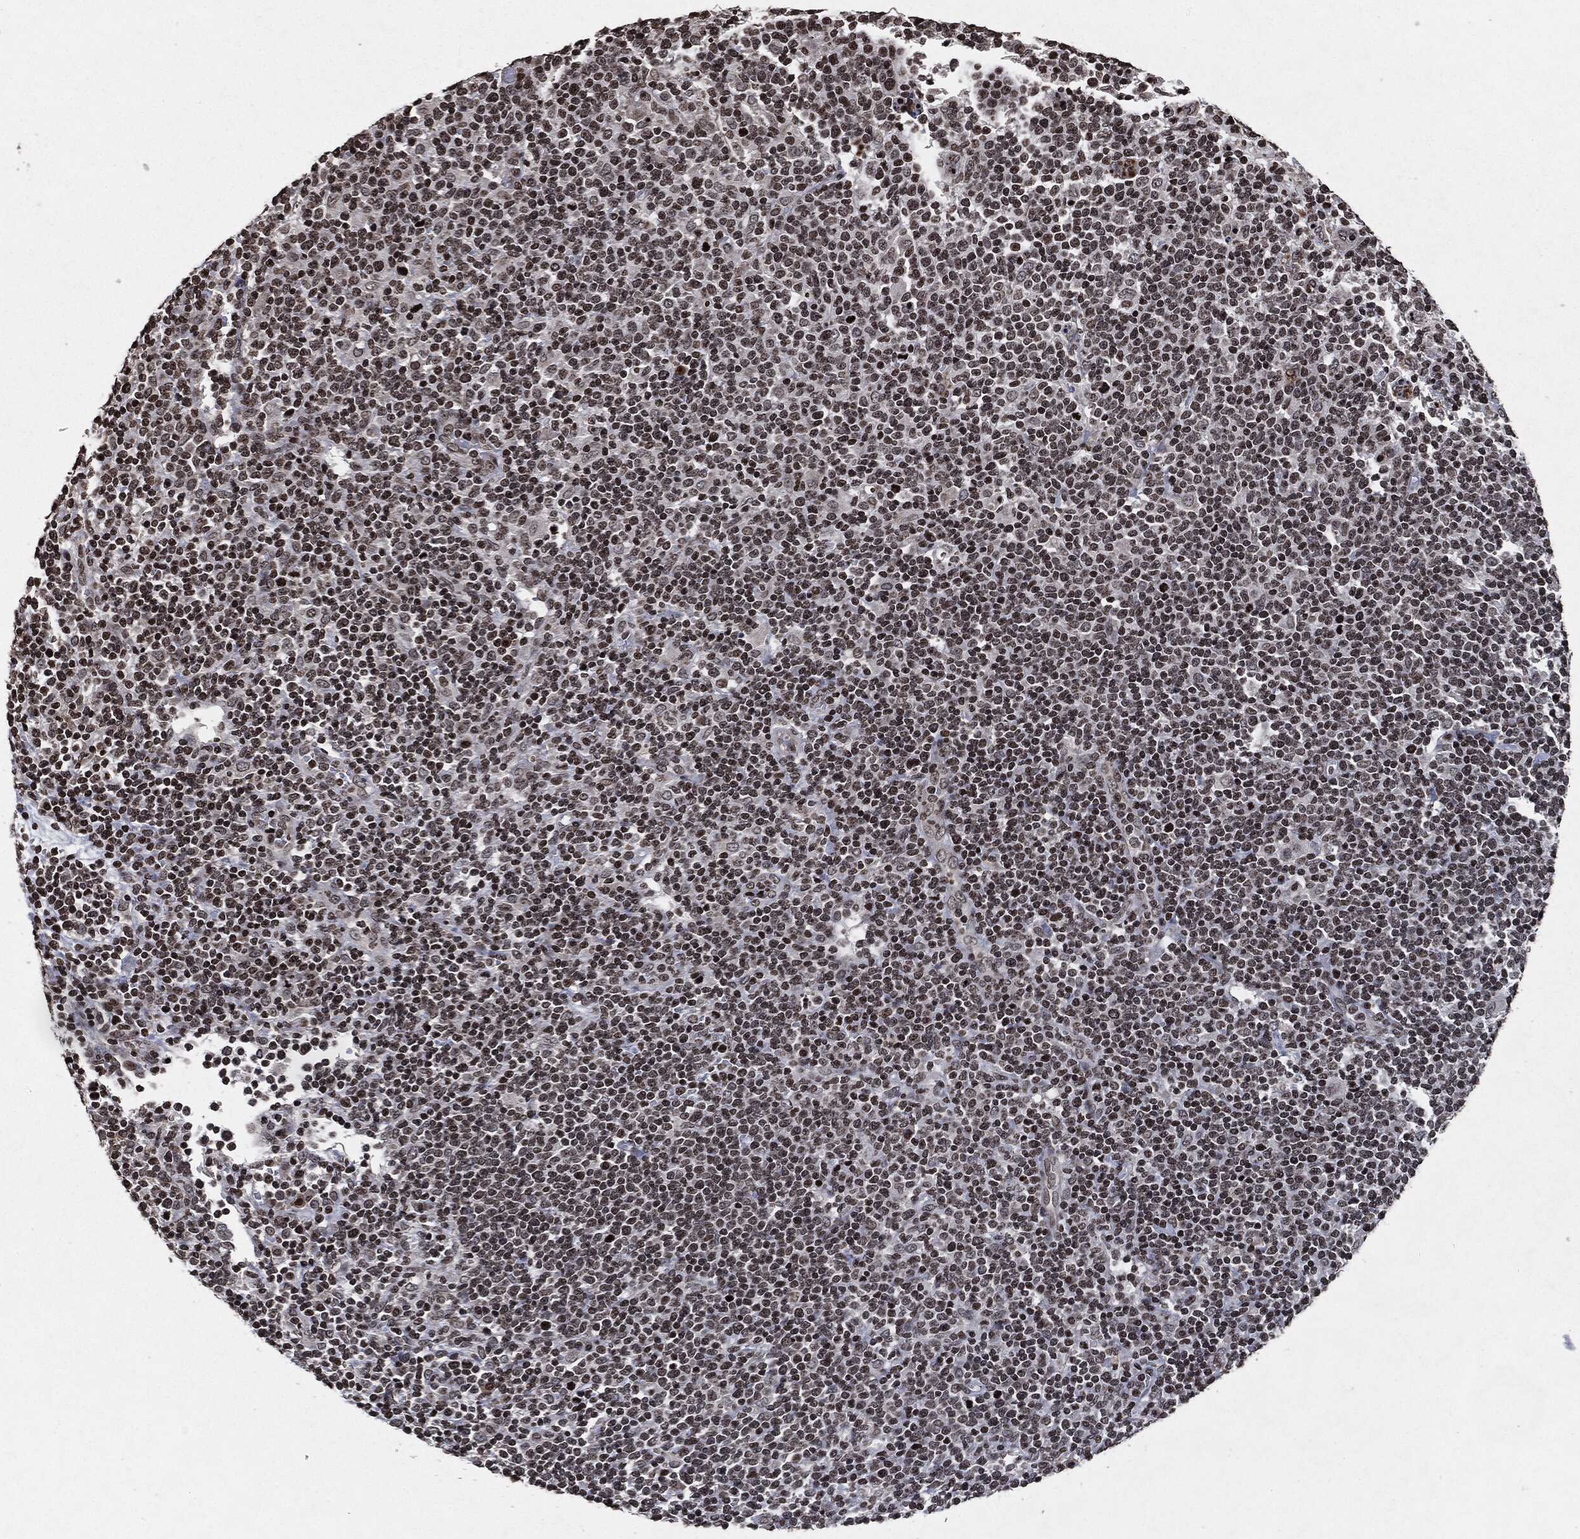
{"staining": {"intensity": "strong", "quantity": "<25%", "location": "nuclear"}, "tissue": "lymphoma", "cell_type": "Tumor cells", "image_type": "cancer", "snomed": [{"axis": "morphology", "description": "Malignant lymphoma, non-Hodgkin's type, High grade"}, {"axis": "topography", "description": "Lymph node"}], "caption": "This image demonstrates malignant lymphoma, non-Hodgkin's type (high-grade) stained with immunohistochemistry to label a protein in brown. The nuclear of tumor cells show strong positivity for the protein. Nuclei are counter-stained blue.", "gene": "JUN", "patient": {"sex": "male", "age": 61}}